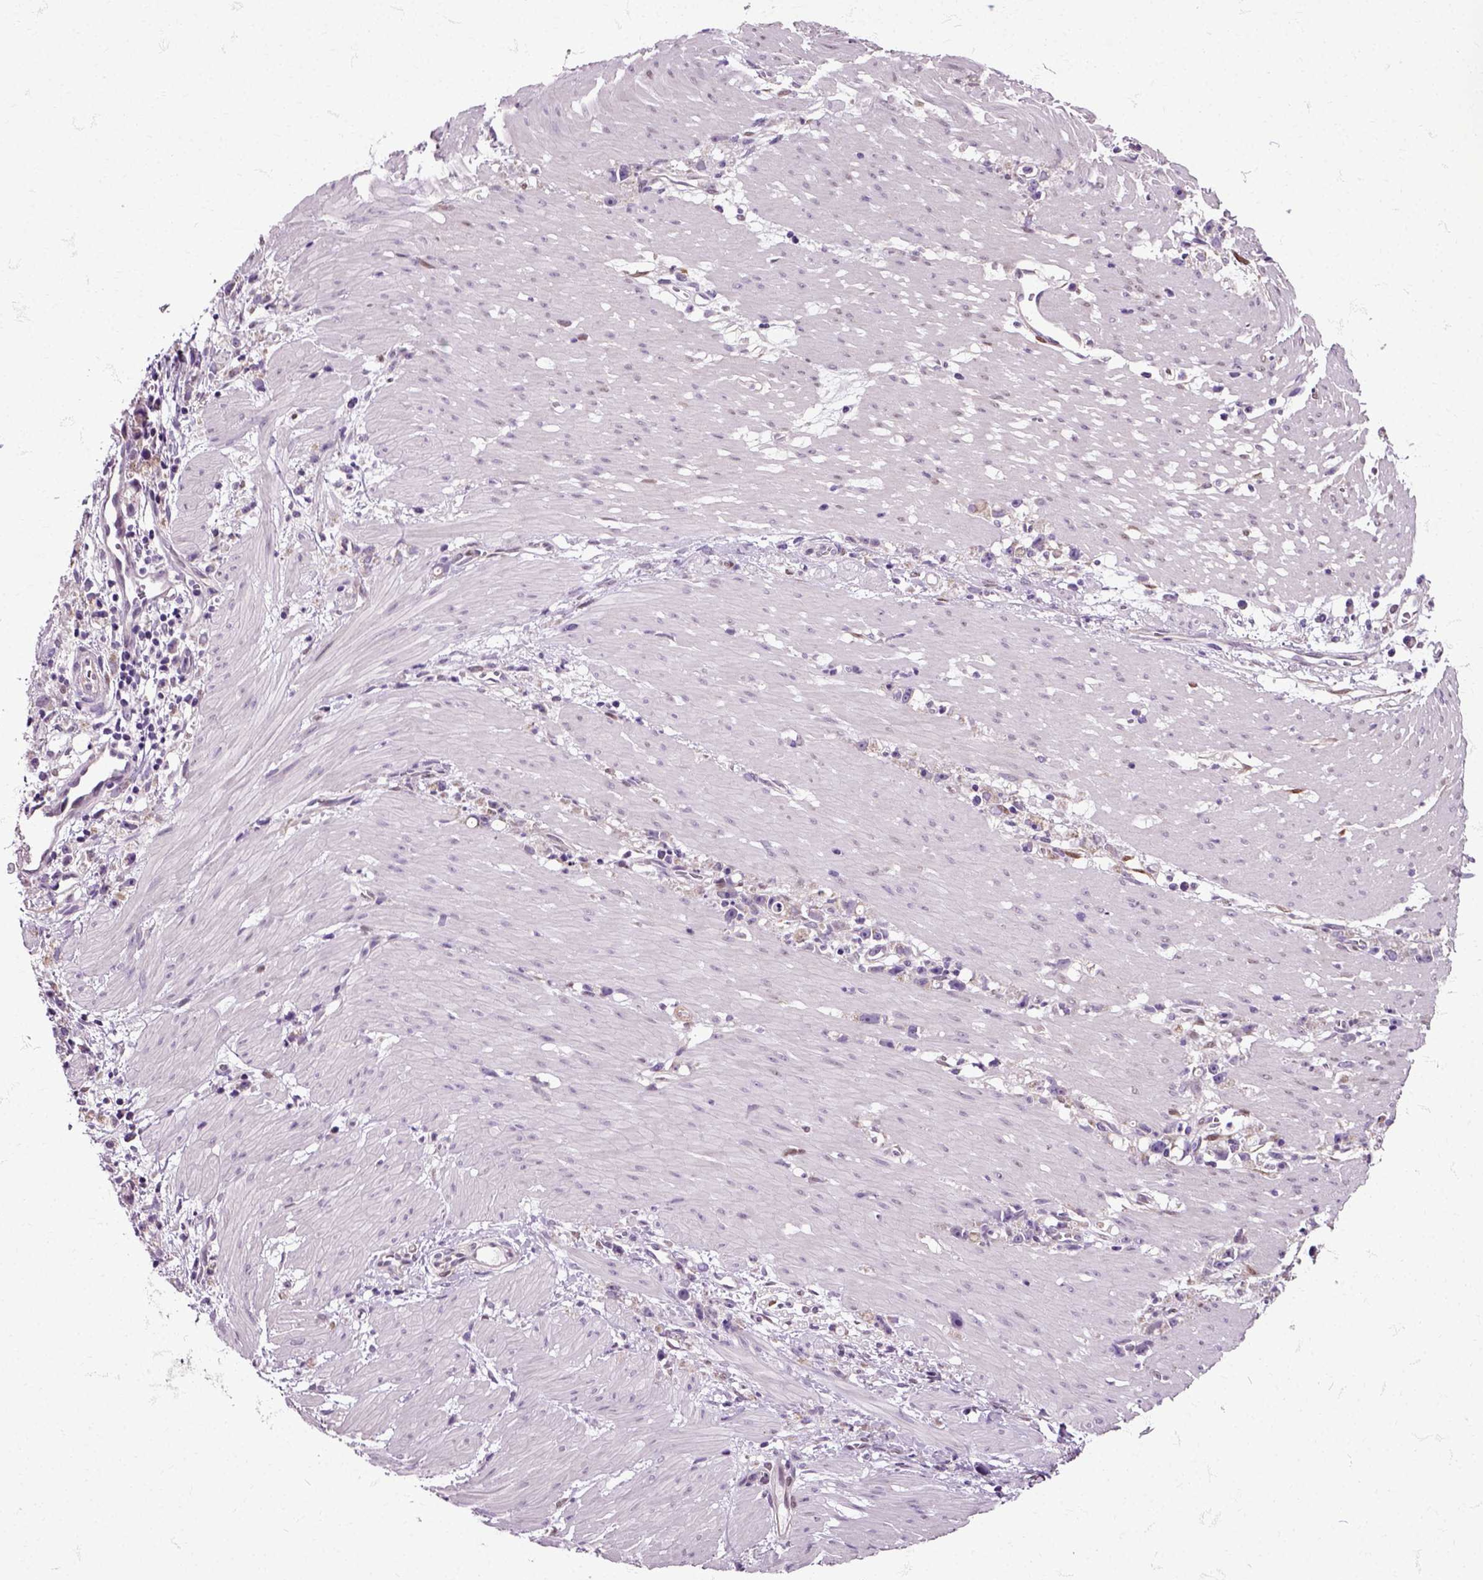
{"staining": {"intensity": "negative", "quantity": "none", "location": "none"}, "tissue": "stomach cancer", "cell_type": "Tumor cells", "image_type": "cancer", "snomed": [{"axis": "morphology", "description": "Adenocarcinoma, NOS"}, {"axis": "topography", "description": "Stomach"}], "caption": "IHC micrograph of neoplastic tissue: stomach cancer stained with DAB (3,3'-diaminobenzidine) shows no significant protein positivity in tumor cells. (DAB (3,3'-diaminobenzidine) IHC visualized using brightfield microscopy, high magnification).", "gene": "HSPA2", "patient": {"sex": "female", "age": 59}}